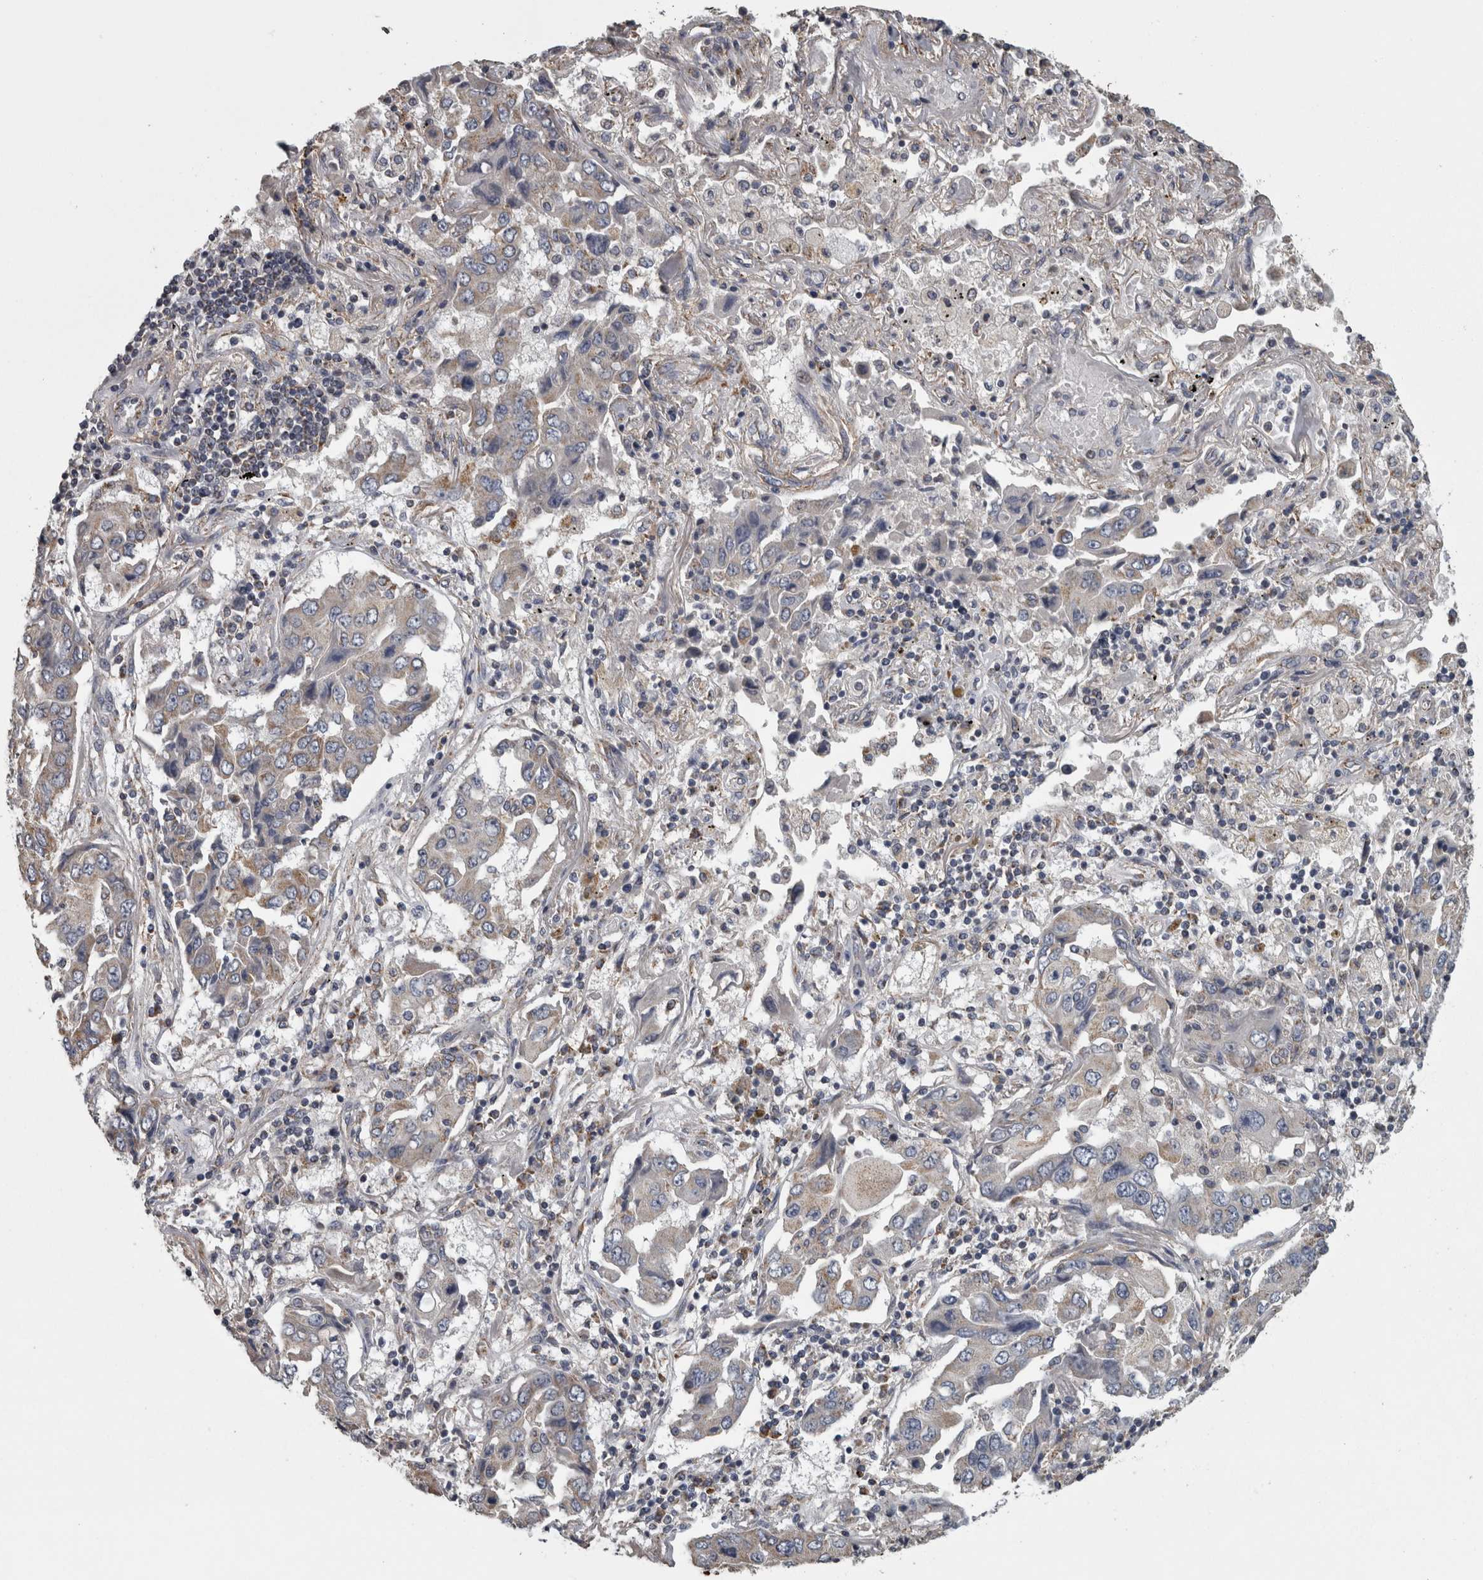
{"staining": {"intensity": "weak", "quantity": "<25%", "location": "cytoplasmic/membranous"}, "tissue": "lung cancer", "cell_type": "Tumor cells", "image_type": "cancer", "snomed": [{"axis": "morphology", "description": "Adenocarcinoma, NOS"}, {"axis": "topography", "description": "Lung"}], "caption": "Tumor cells are negative for brown protein staining in lung cancer.", "gene": "FRK", "patient": {"sex": "female", "age": 65}}